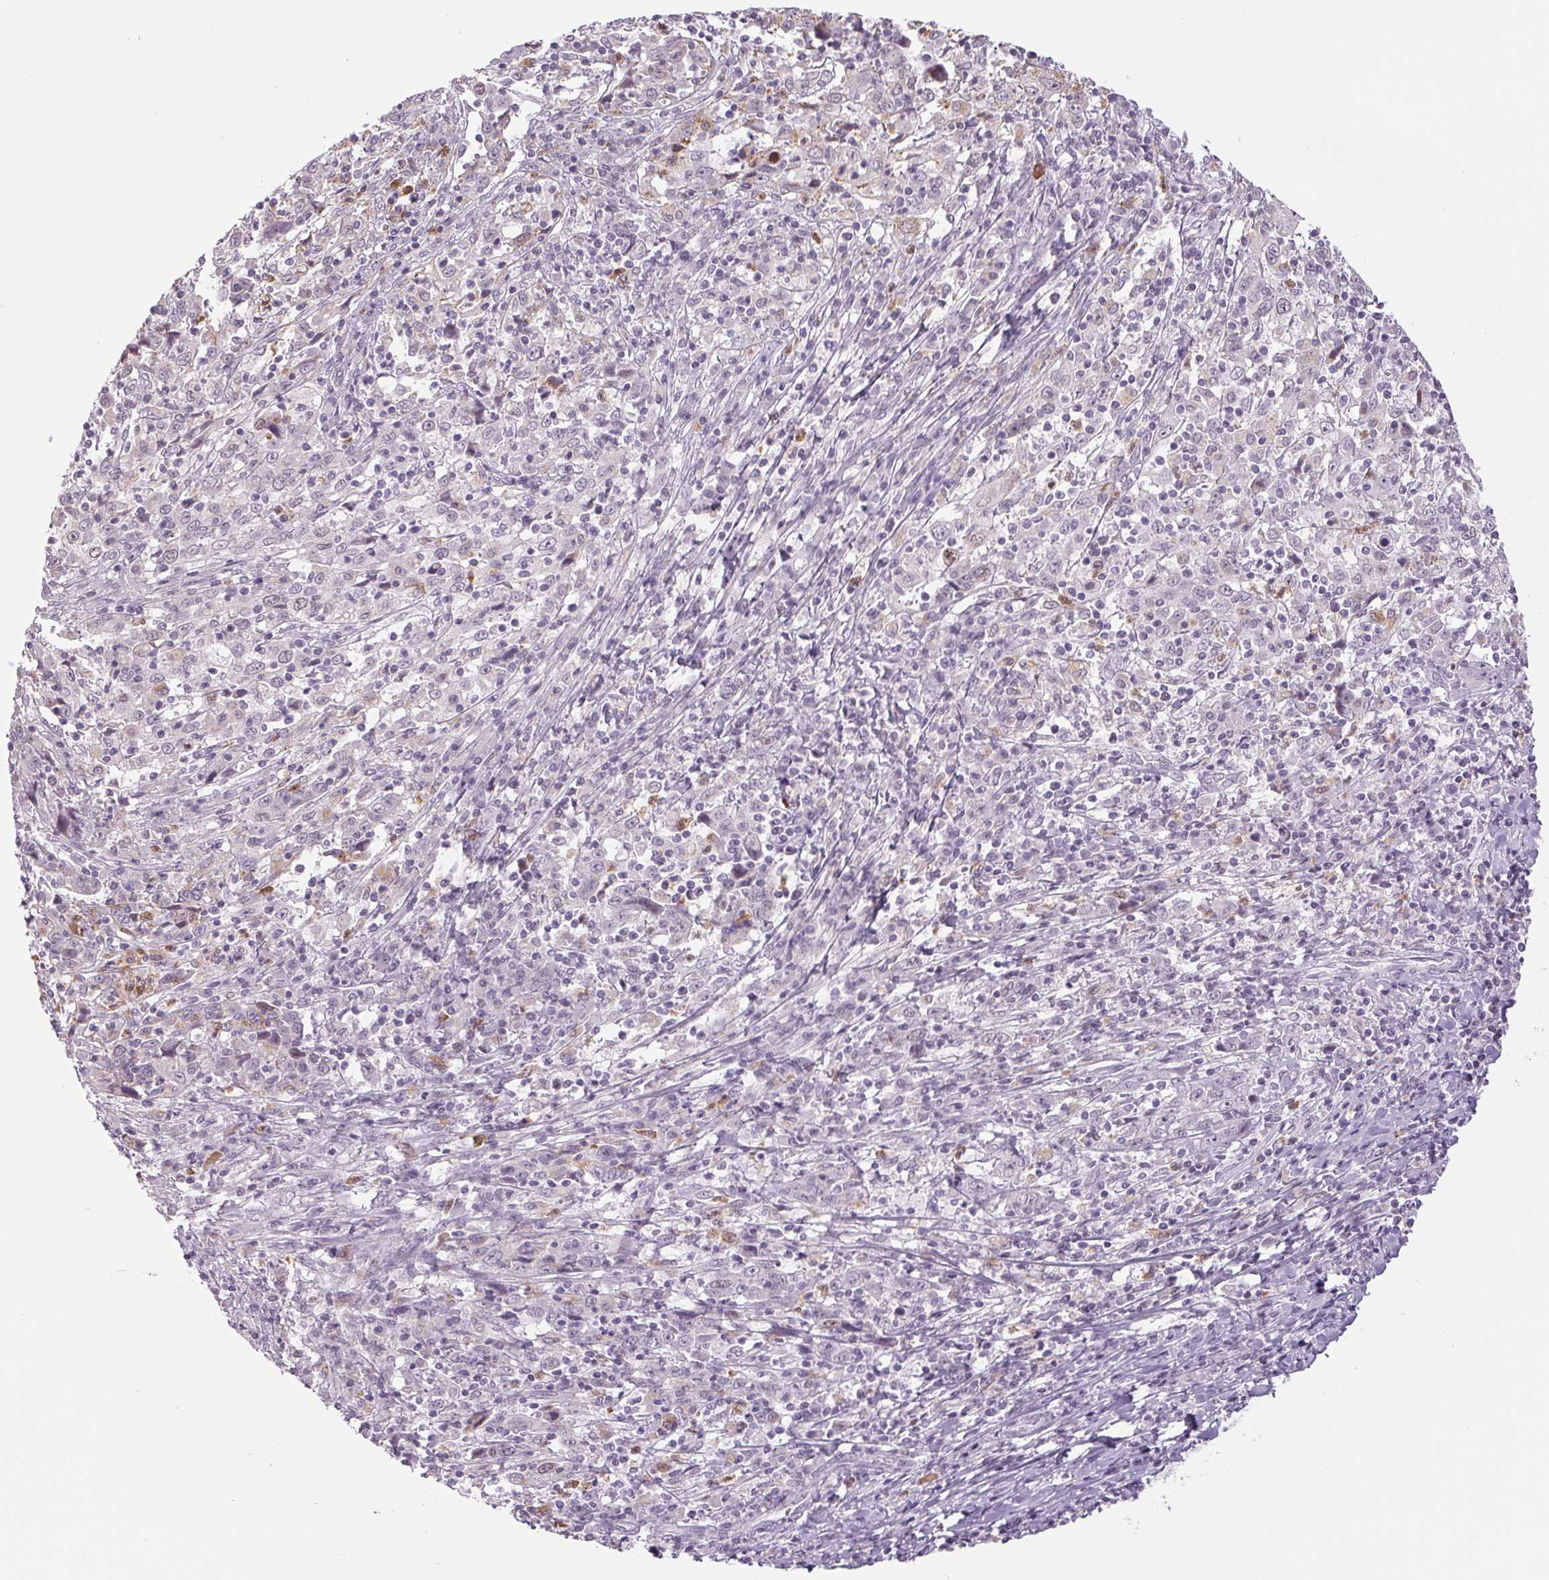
{"staining": {"intensity": "negative", "quantity": "none", "location": "none"}, "tissue": "cervical cancer", "cell_type": "Tumor cells", "image_type": "cancer", "snomed": [{"axis": "morphology", "description": "Squamous cell carcinoma, NOS"}, {"axis": "topography", "description": "Cervix"}], "caption": "Tumor cells show no significant protein positivity in cervical cancer.", "gene": "SMIM6", "patient": {"sex": "female", "age": 46}}